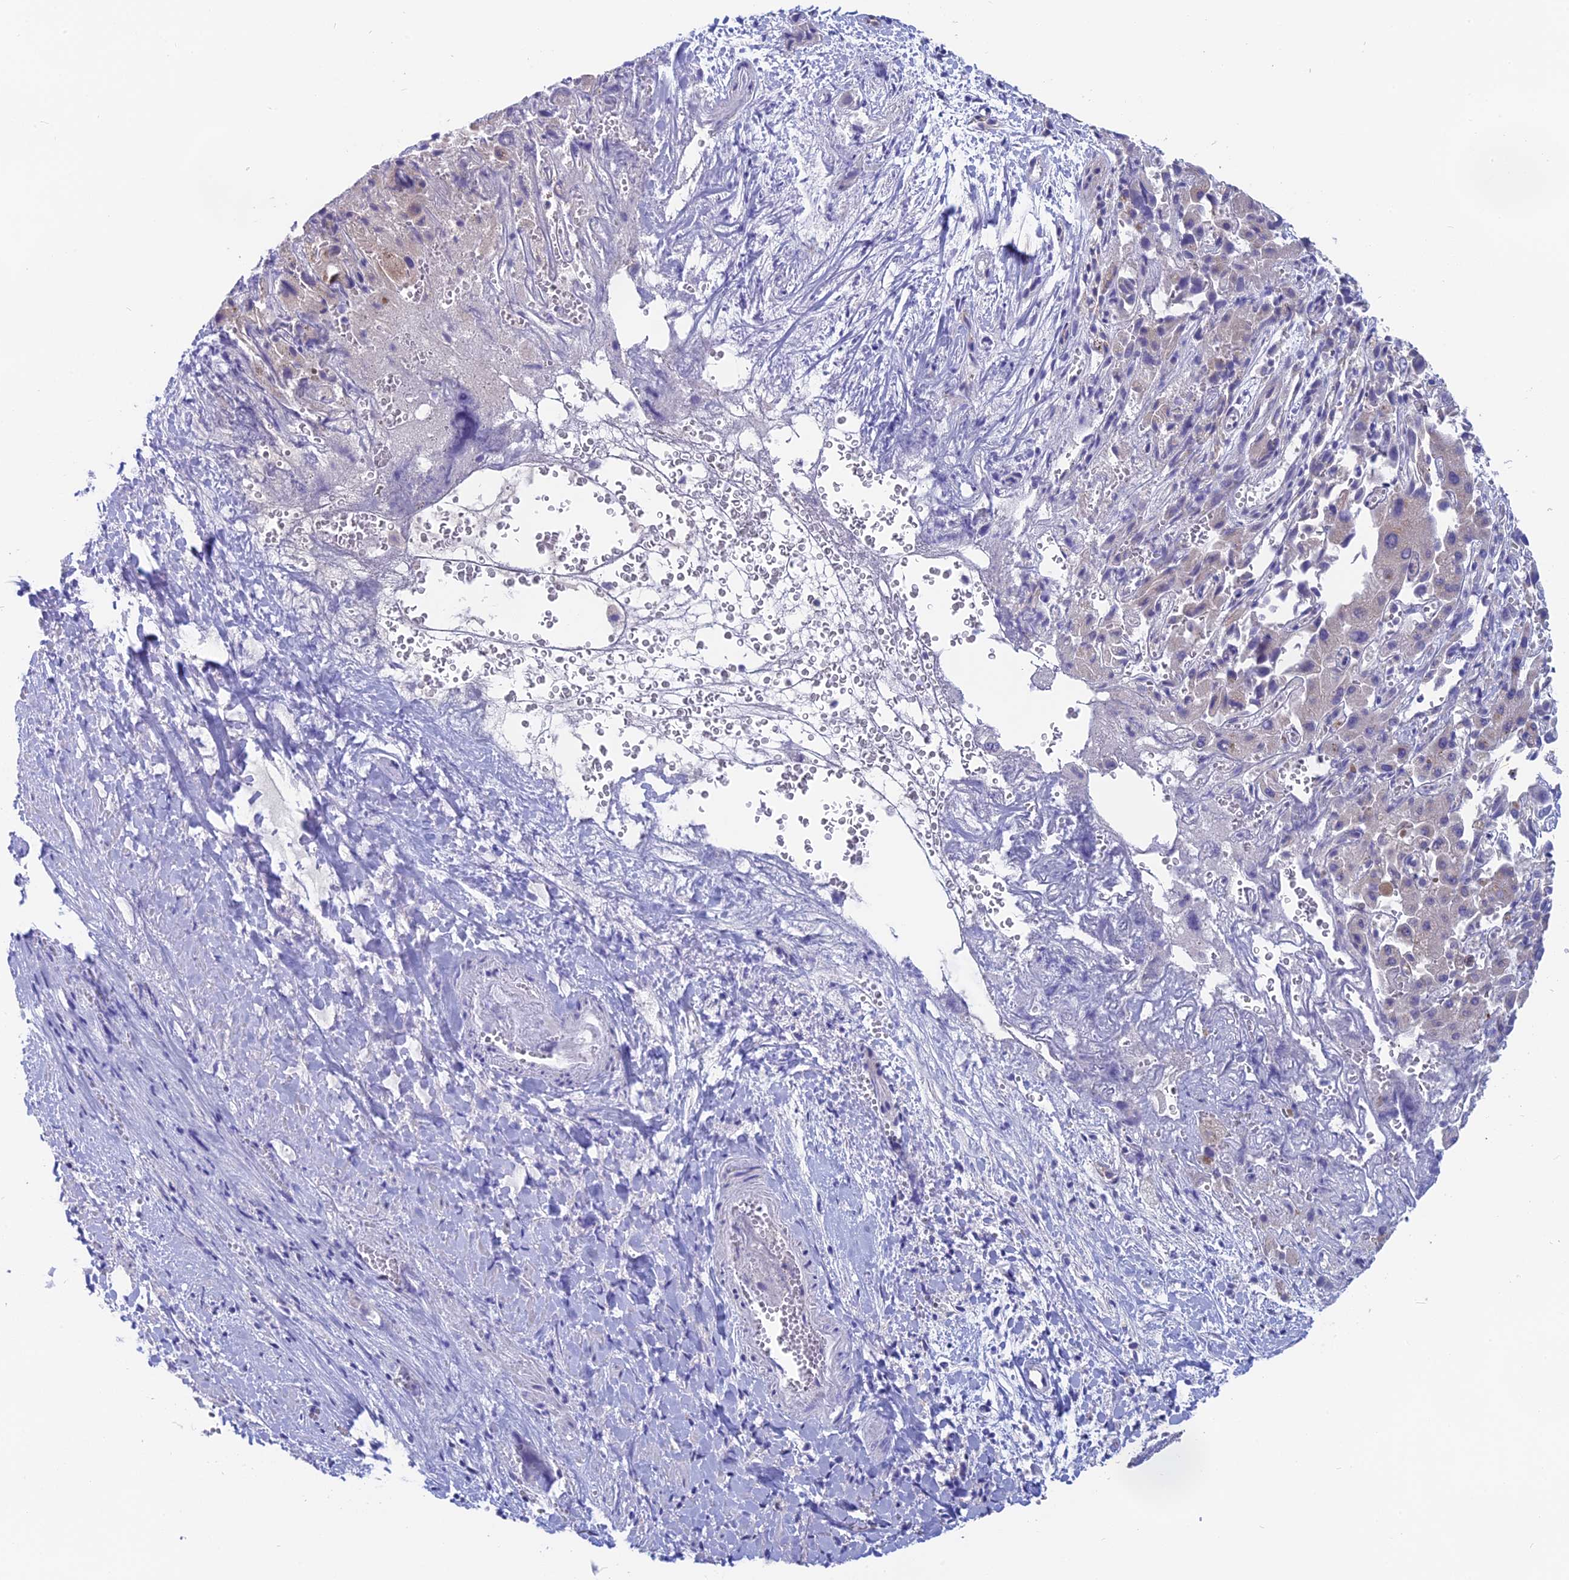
{"staining": {"intensity": "negative", "quantity": "none", "location": "none"}, "tissue": "liver cancer", "cell_type": "Tumor cells", "image_type": "cancer", "snomed": [{"axis": "morphology", "description": "Cholangiocarcinoma"}, {"axis": "topography", "description": "Liver"}], "caption": "DAB (3,3'-diaminobenzidine) immunohistochemical staining of liver cancer exhibits no significant positivity in tumor cells. (Brightfield microscopy of DAB (3,3'-diaminobenzidine) IHC at high magnification).", "gene": "TENT4B", "patient": {"sex": "female", "age": 52}}